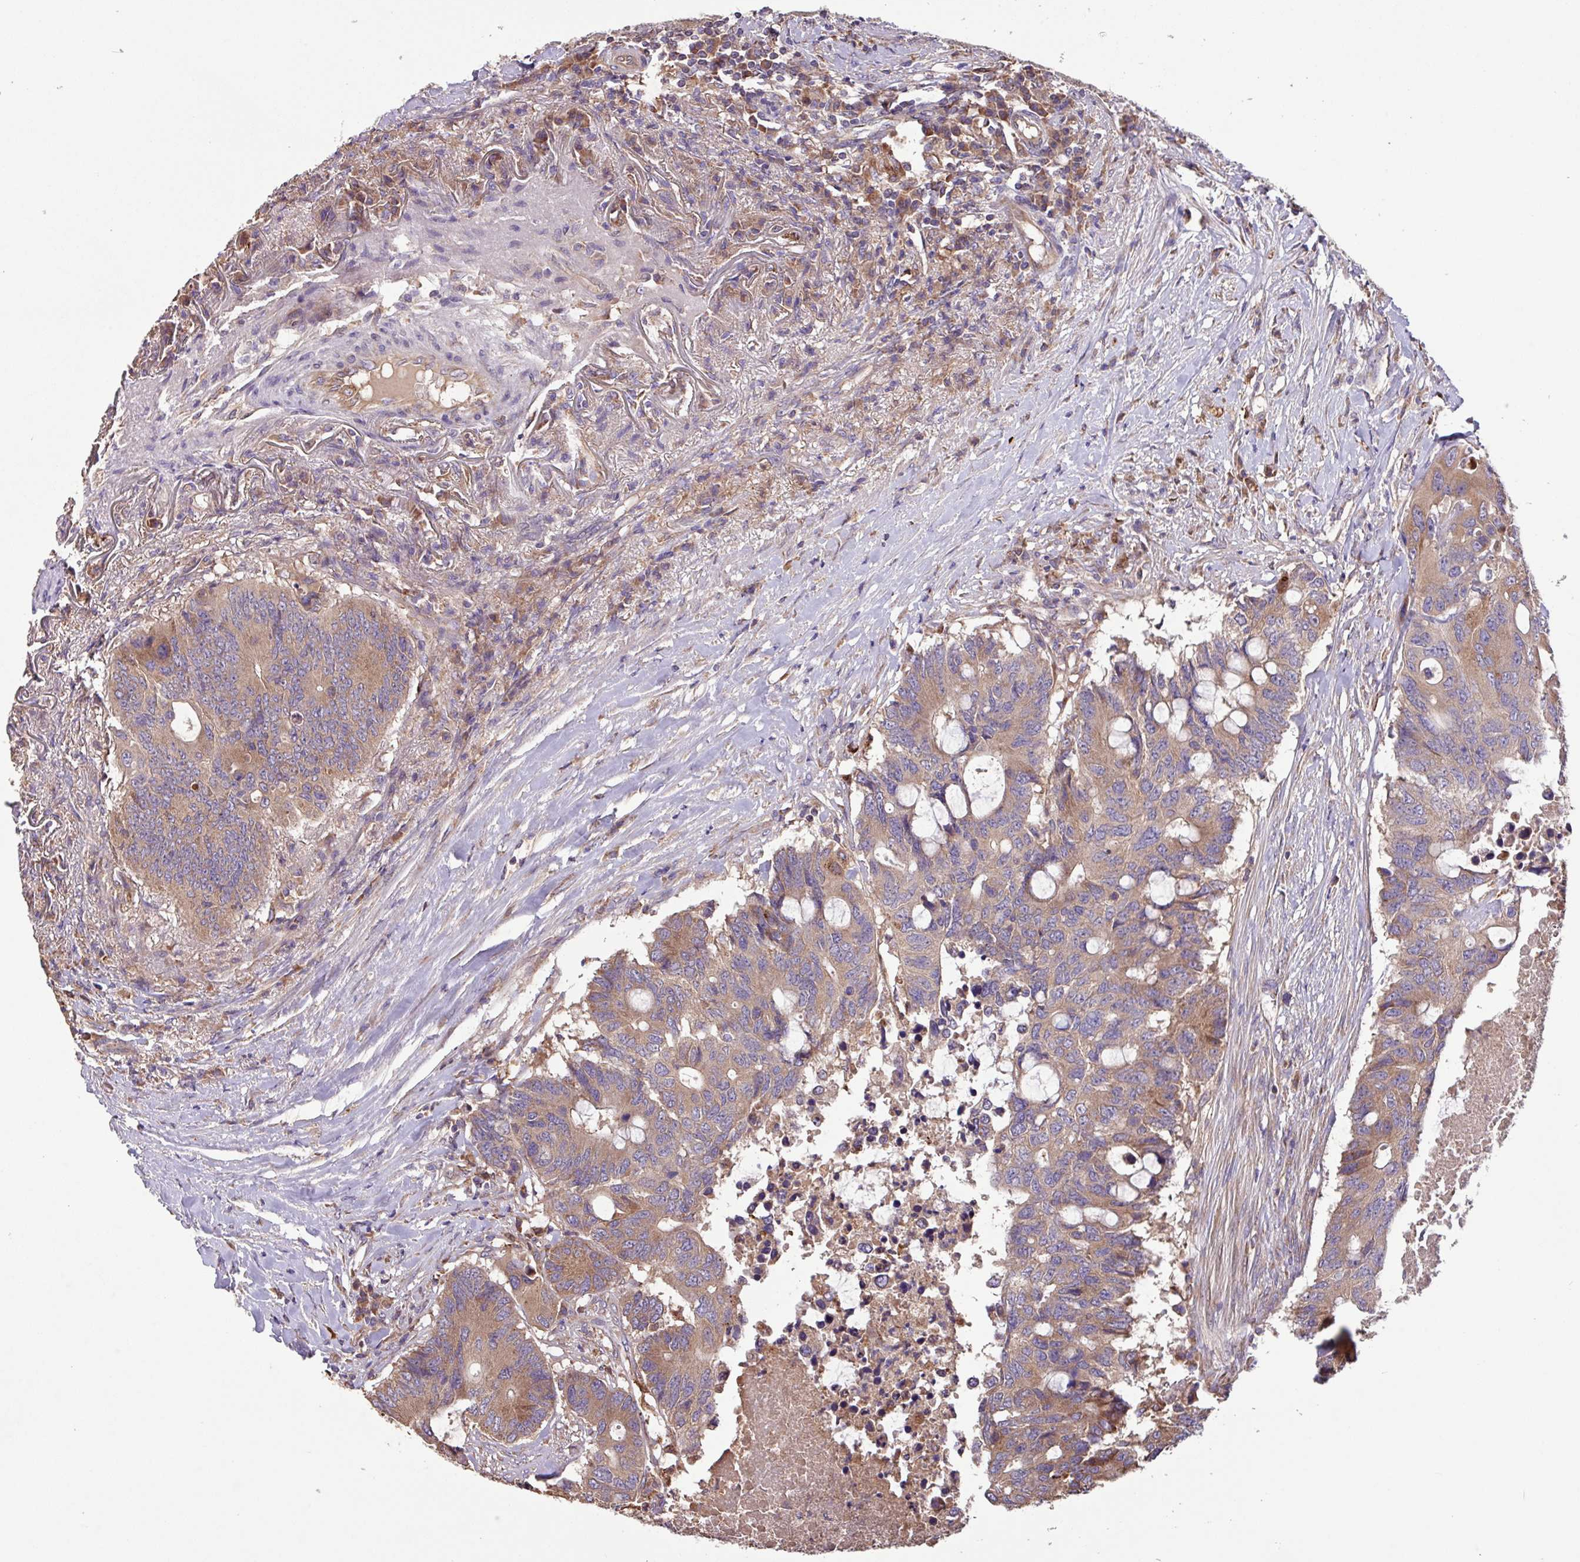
{"staining": {"intensity": "moderate", "quantity": ">75%", "location": "cytoplasmic/membranous"}, "tissue": "colorectal cancer", "cell_type": "Tumor cells", "image_type": "cancer", "snomed": [{"axis": "morphology", "description": "Adenocarcinoma, NOS"}, {"axis": "topography", "description": "Colon"}], "caption": "A brown stain shows moderate cytoplasmic/membranous expression of a protein in colorectal adenocarcinoma tumor cells.", "gene": "PTPRQ", "patient": {"sex": "male", "age": 71}}